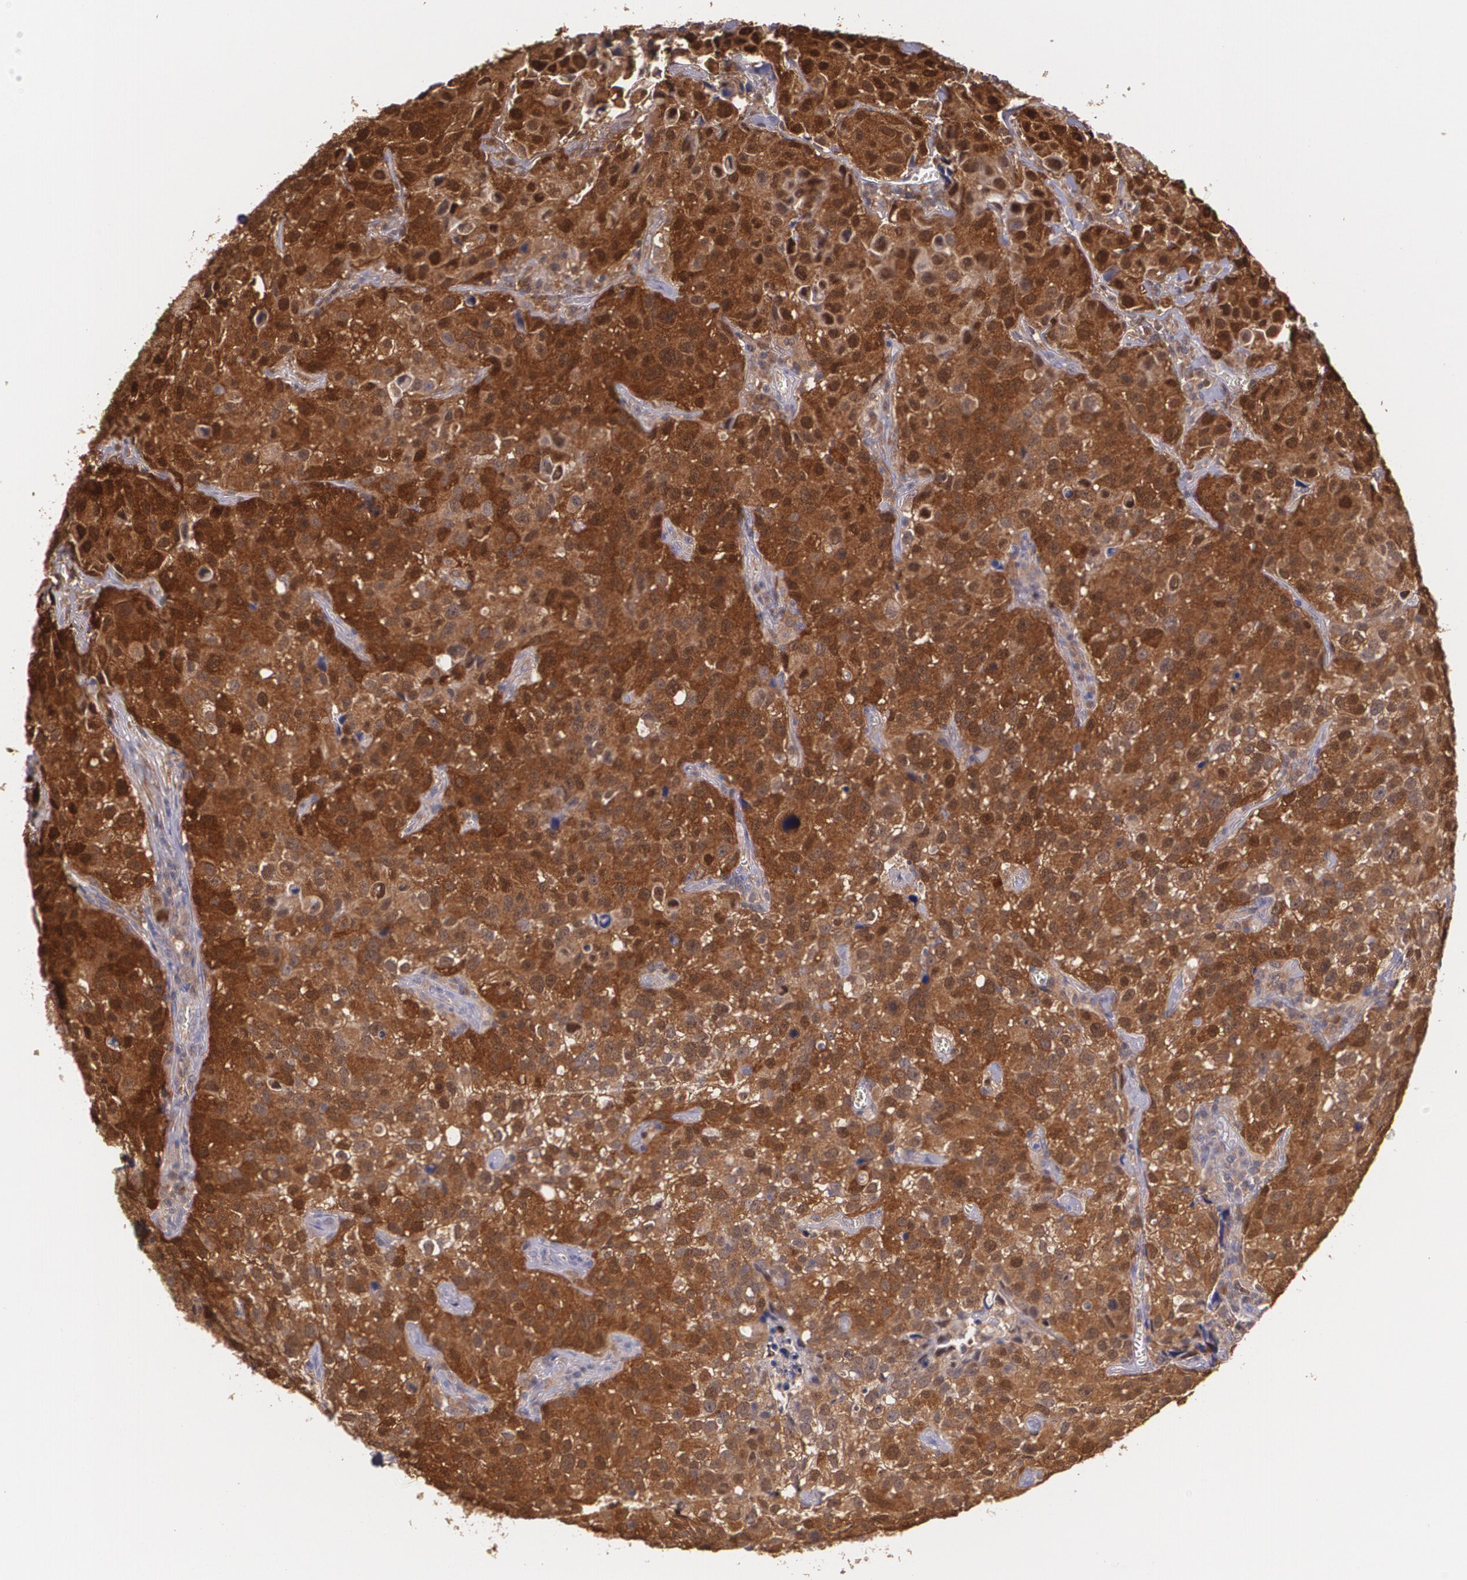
{"staining": {"intensity": "strong", "quantity": ">75%", "location": "cytoplasmic/membranous,nuclear"}, "tissue": "urothelial cancer", "cell_type": "Tumor cells", "image_type": "cancer", "snomed": [{"axis": "morphology", "description": "Urothelial carcinoma, High grade"}, {"axis": "topography", "description": "Urinary bladder"}], "caption": "The immunohistochemical stain labels strong cytoplasmic/membranous and nuclear staining in tumor cells of high-grade urothelial carcinoma tissue. (IHC, brightfield microscopy, high magnification).", "gene": "HSPH1", "patient": {"sex": "female", "age": 75}}